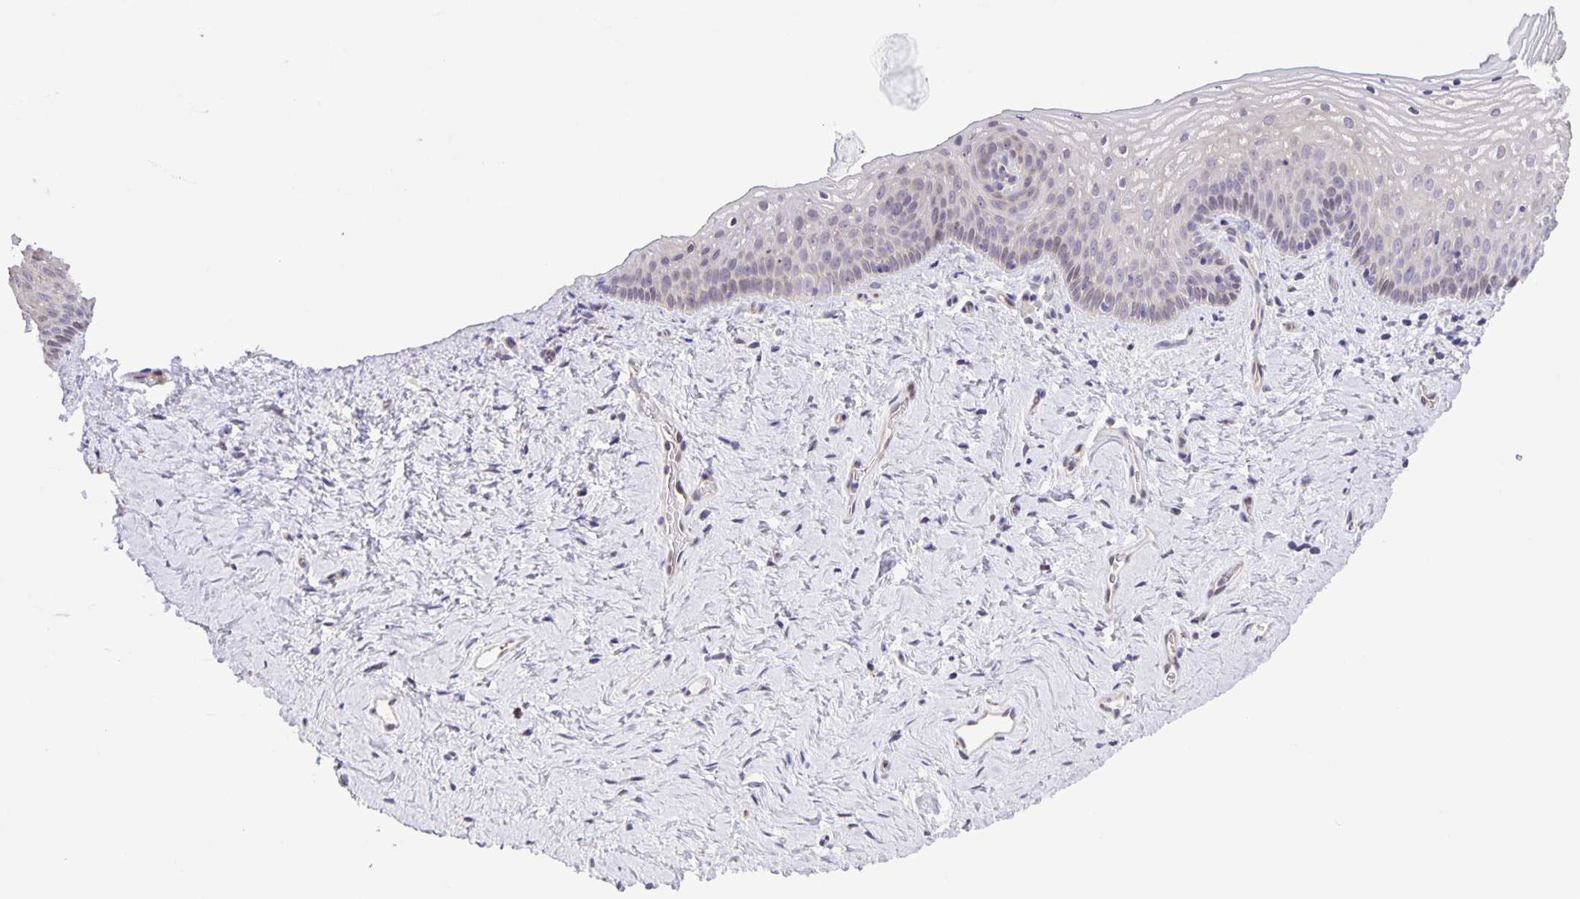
{"staining": {"intensity": "weak", "quantity": "25%-75%", "location": "nuclear"}, "tissue": "vagina", "cell_type": "Squamous epithelial cells", "image_type": "normal", "snomed": [{"axis": "morphology", "description": "Normal tissue, NOS"}, {"axis": "topography", "description": "Vagina"}], "caption": "Immunohistochemical staining of benign vagina shows weak nuclear protein positivity in approximately 25%-75% of squamous epithelial cells.", "gene": "MAPK12", "patient": {"sex": "female", "age": 45}}